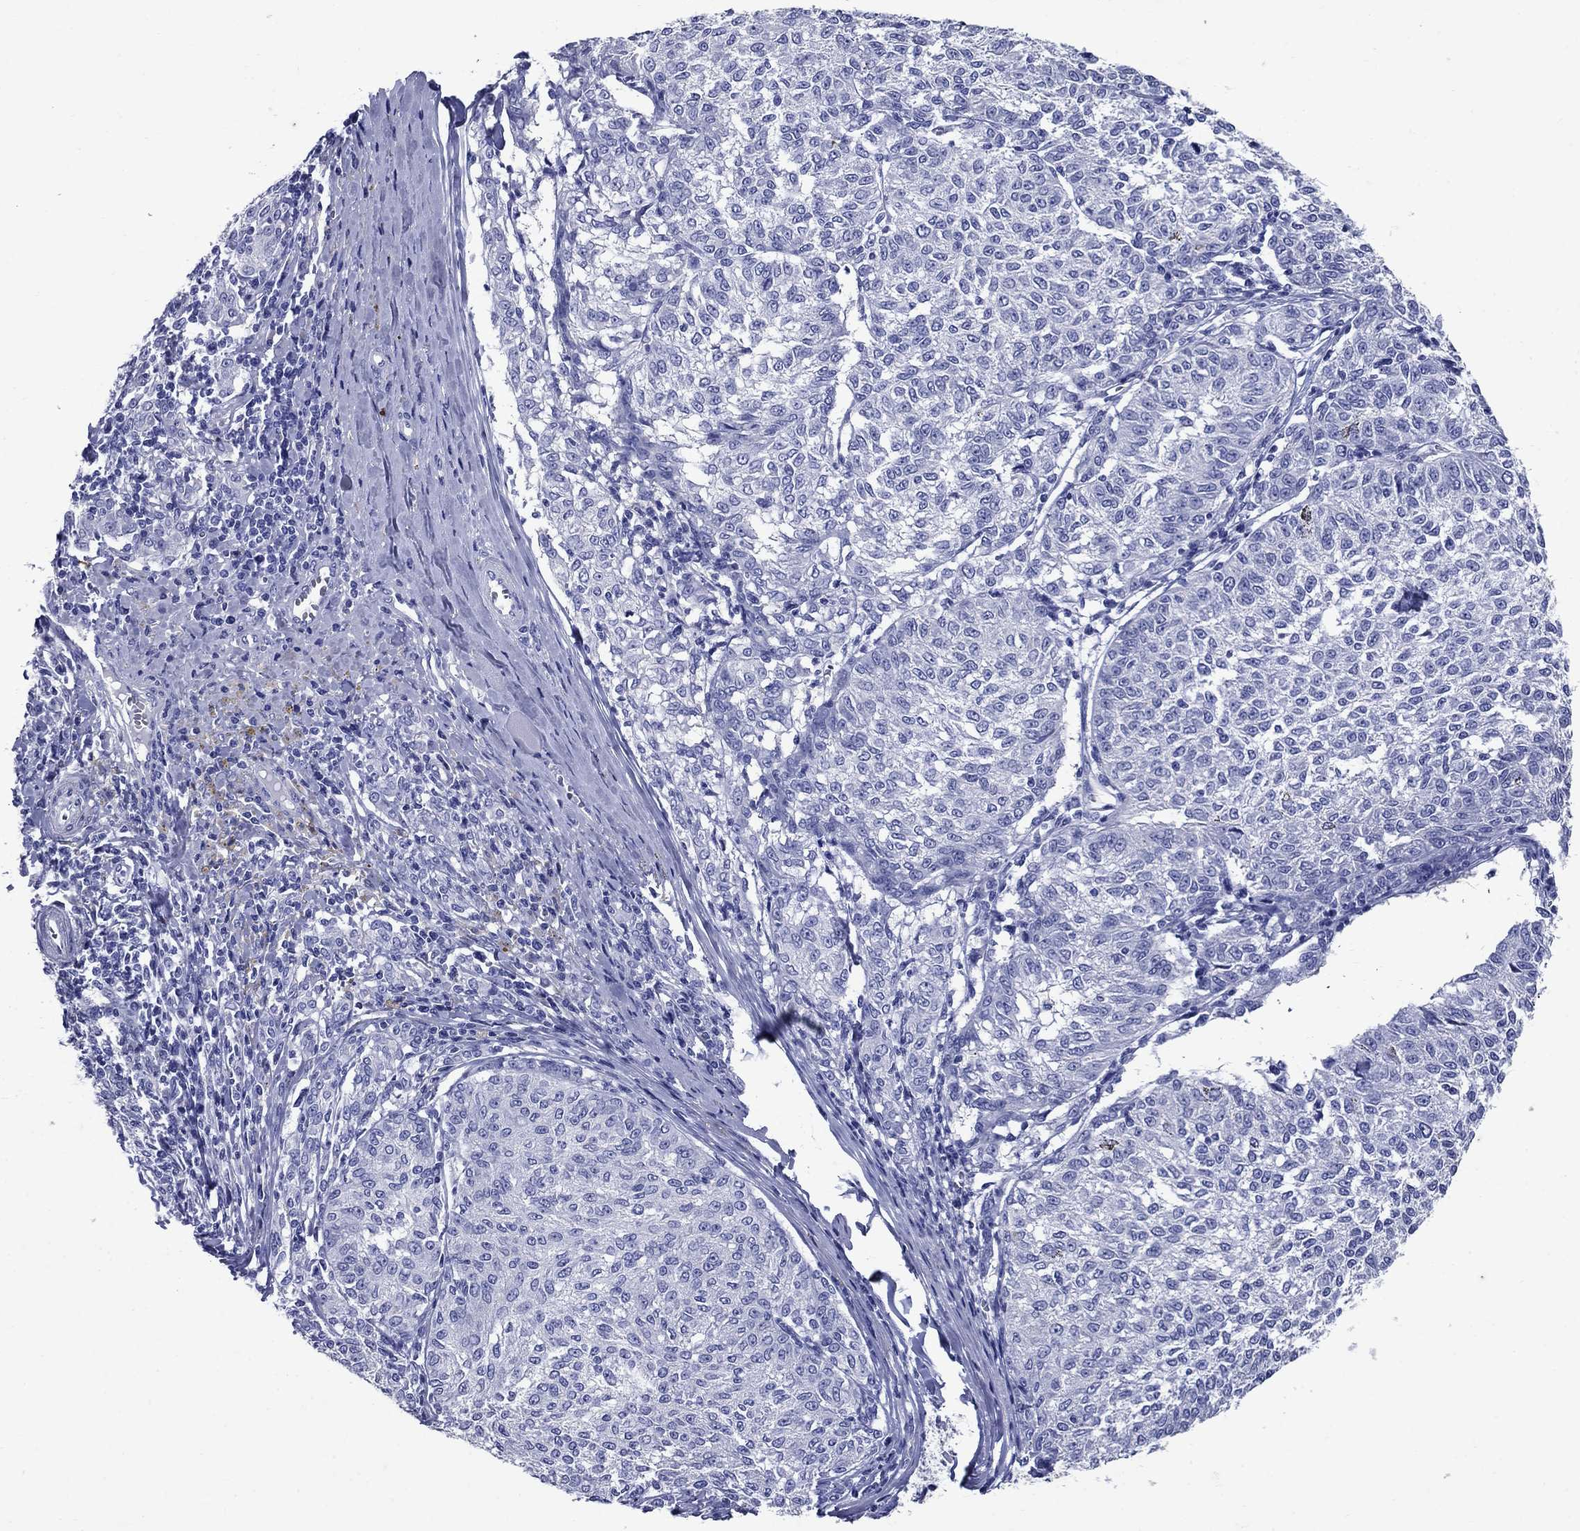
{"staining": {"intensity": "negative", "quantity": "none", "location": "none"}, "tissue": "melanoma", "cell_type": "Tumor cells", "image_type": "cancer", "snomed": [{"axis": "morphology", "description": "Malignant melanoma, NOS"}, {"axis": "topography", "description": "Skin"}], "caption": "The histopathology image demonstrates no significant staining in tumor cells of melanoma.", "gene": "CD1A", "patient": {"sex": "female", "age": 72}}